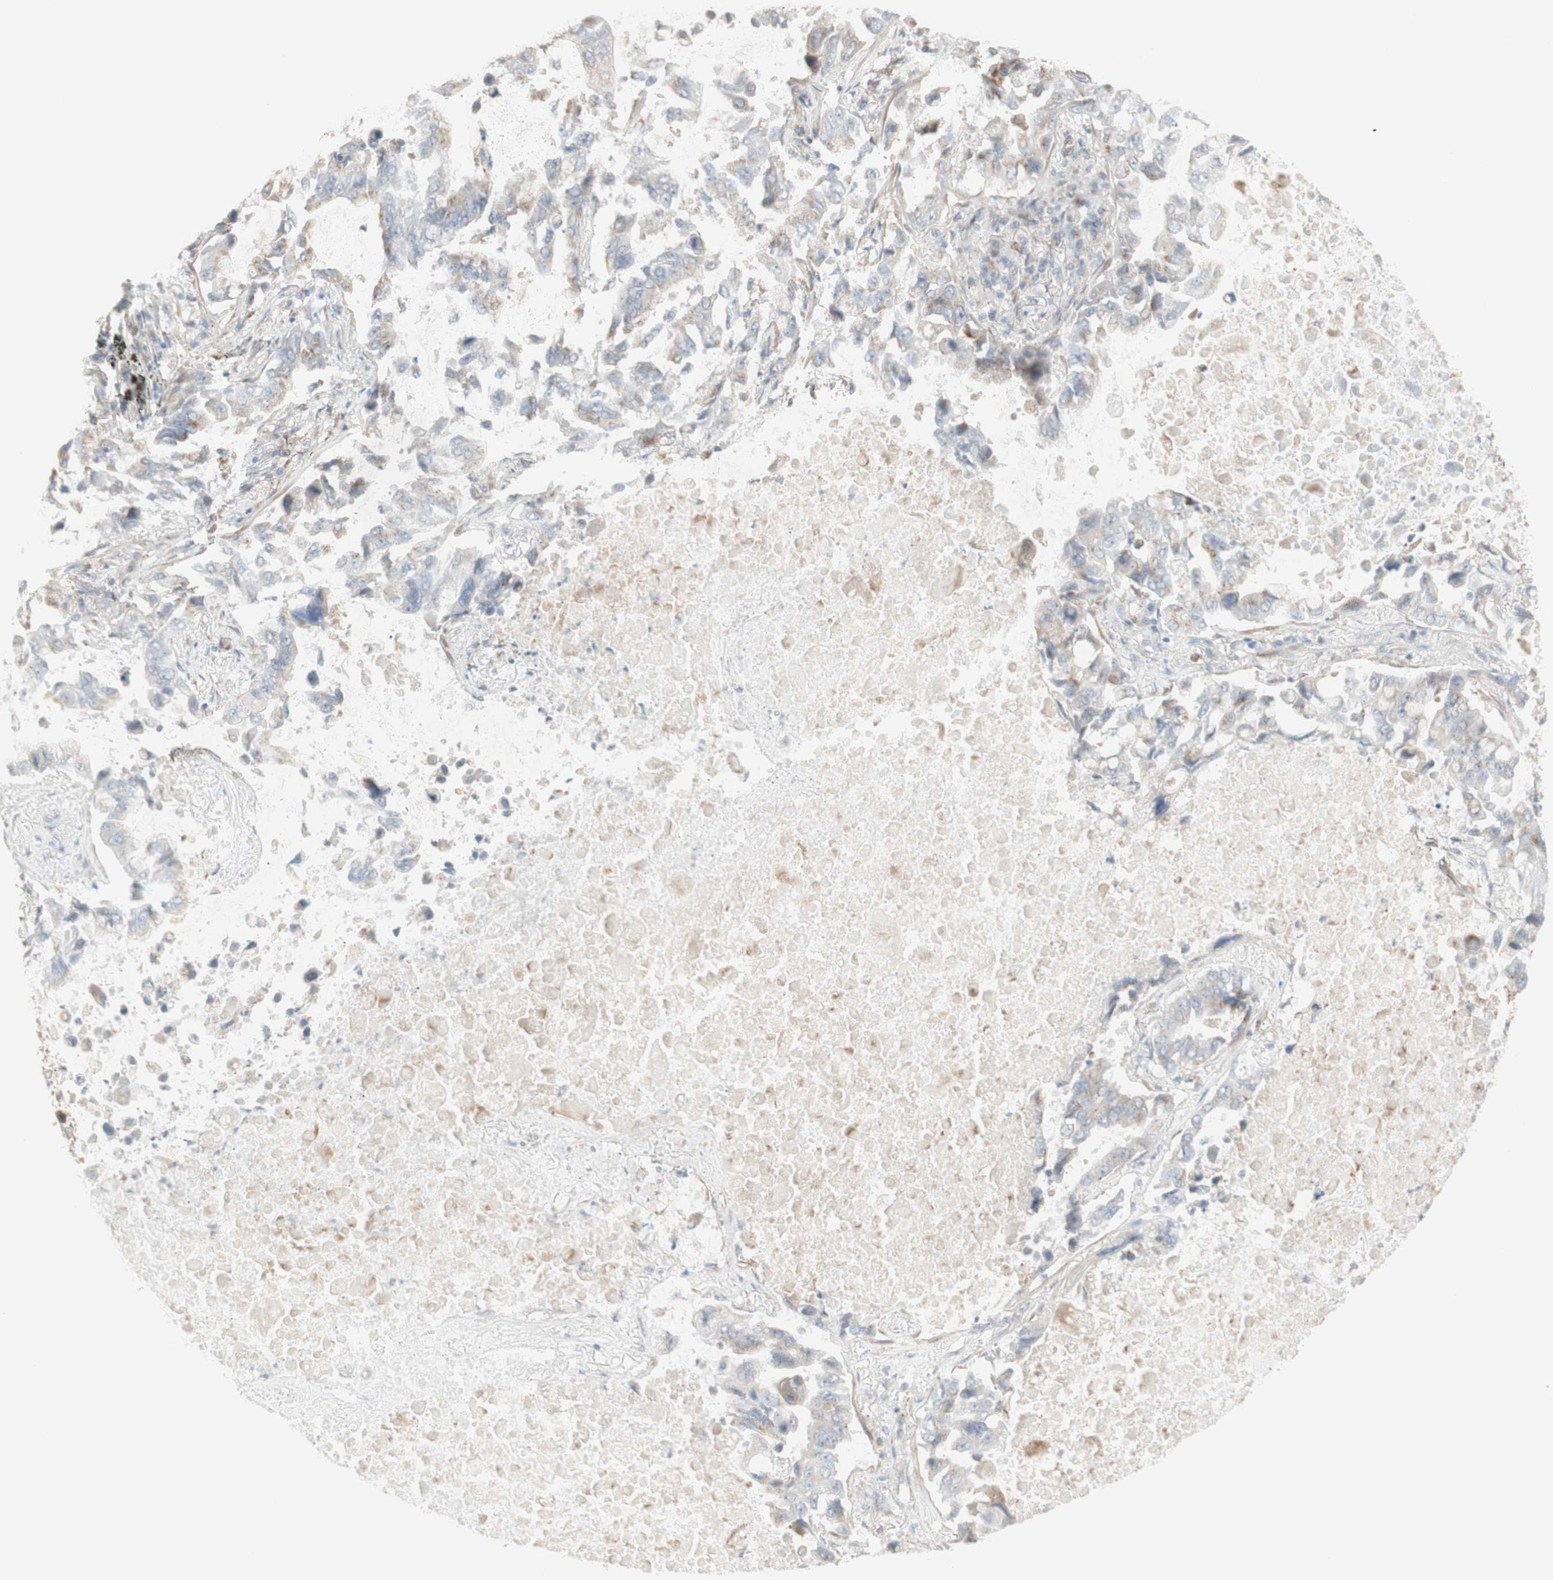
{"staining": {"intensity": "moderate", "quantity": ">75%", "location": "cytoplasmic/membranous"}, "tissue": "lung cancer", "cell_type": "Tumor cells", "image_type": "cancer", "snomed": [{"axis": "morphology", "description": "Adenocarcinoma, NOS"}, {"axis": "topography", "description": "Lung"}], "caption": "Tumor cells show medium levels of moderate cytoplasmic/membranous positivity in approximately >75% of cells in human adenocarcinoma (lung). (DAB (3,3'-diaminobenzidine) IHC, brown staining for protein, blue staining for nuclei).", "gene": "CNN3", "patient": {"sex": "male", "age": 64}}